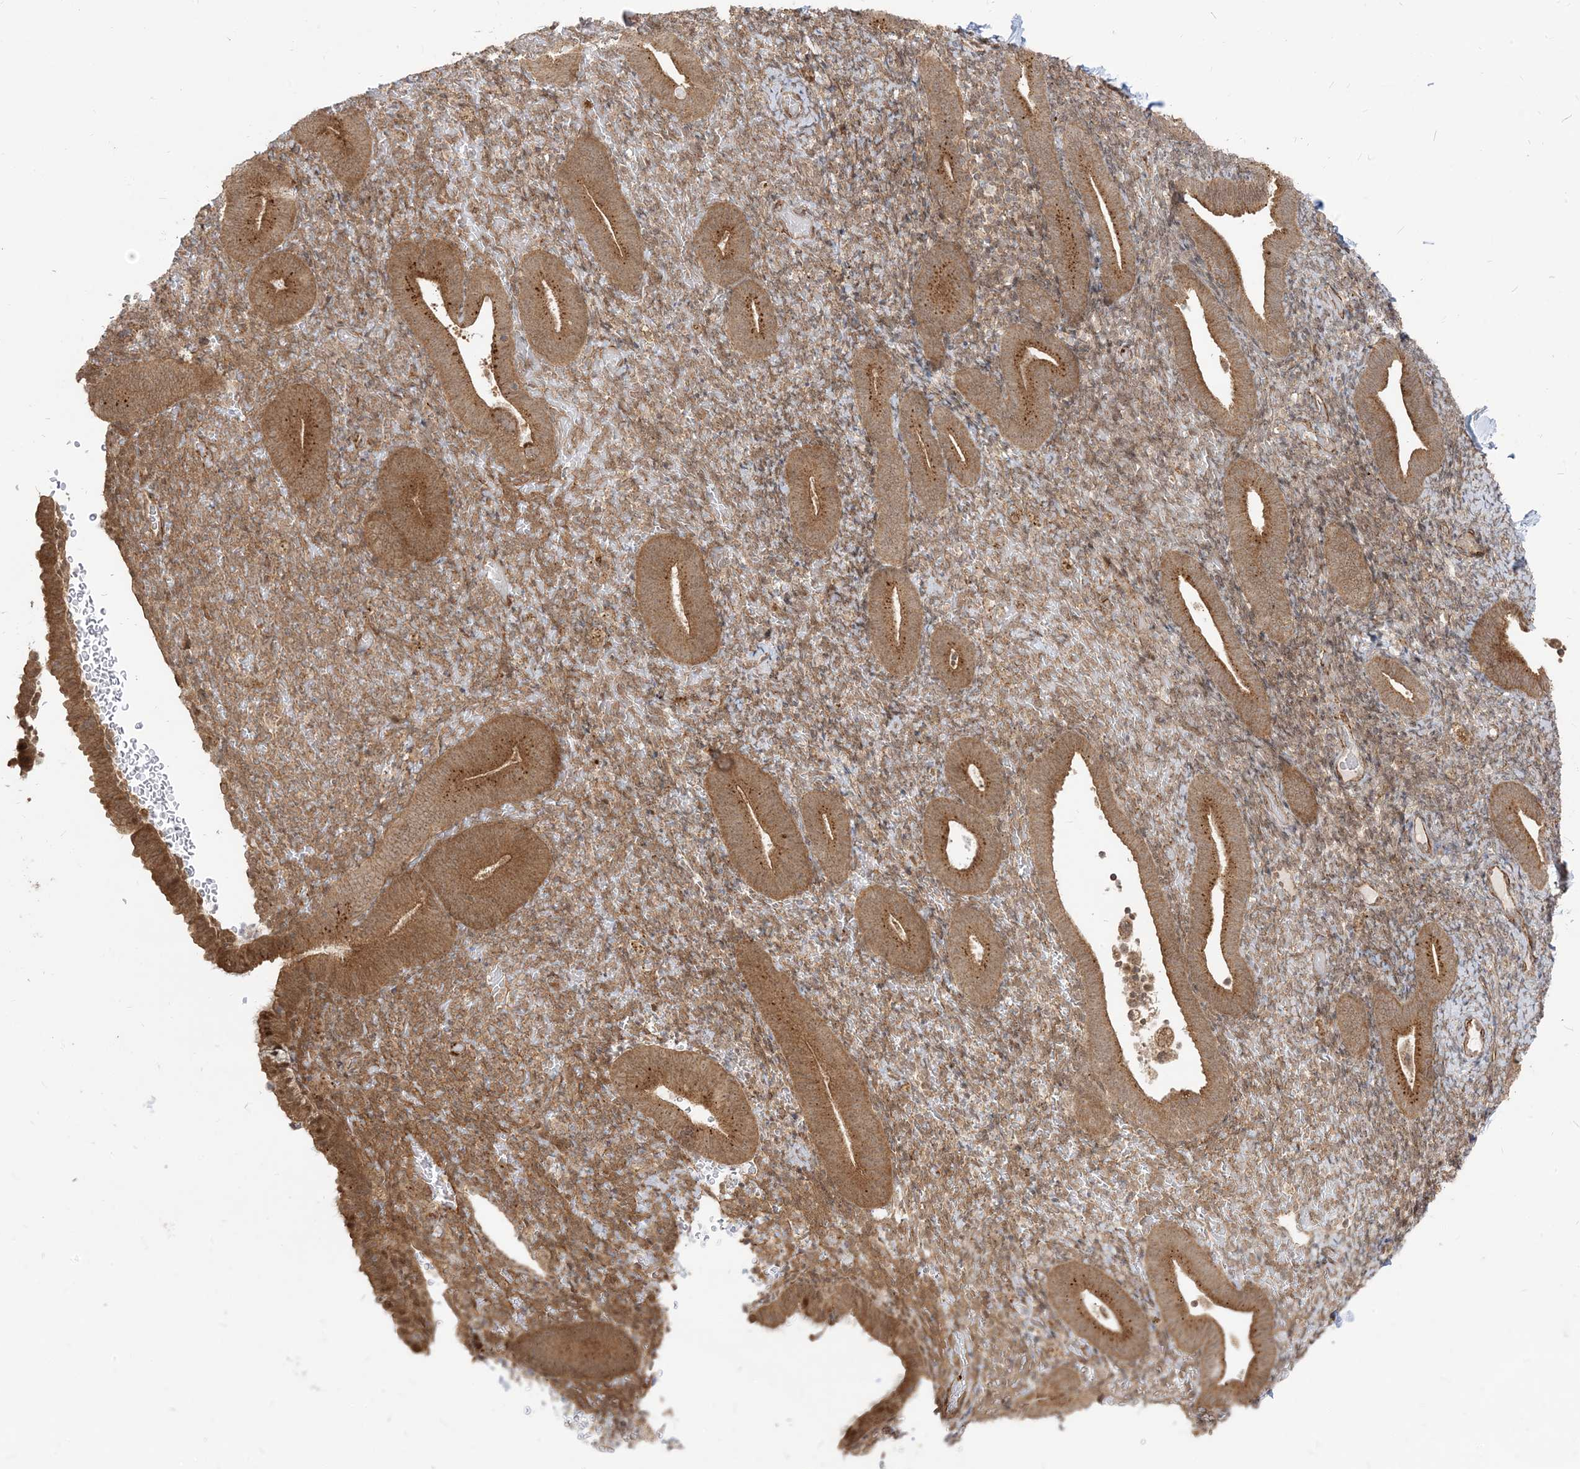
{"staining": {"intensity": "weak", "quantity": ">75%", "location": "cytoplasmic/membranous"}, "tissue": "endometrium", "cell_type": "Cells in endometrial stroma", "image_type": "normal", "snomed": [{"axis": "morphology", "description": "Normal tissue, NOS"}, {"axis": "topography", "description": "Endometrium"}], "caption": "The immunohistochemical stain highlights weak cytoplasmic/membranous staining in cells in endometrial stroma of benign endometrium.", "gene": "TBCC", "patient": {"sex": "female", "age": 51}}